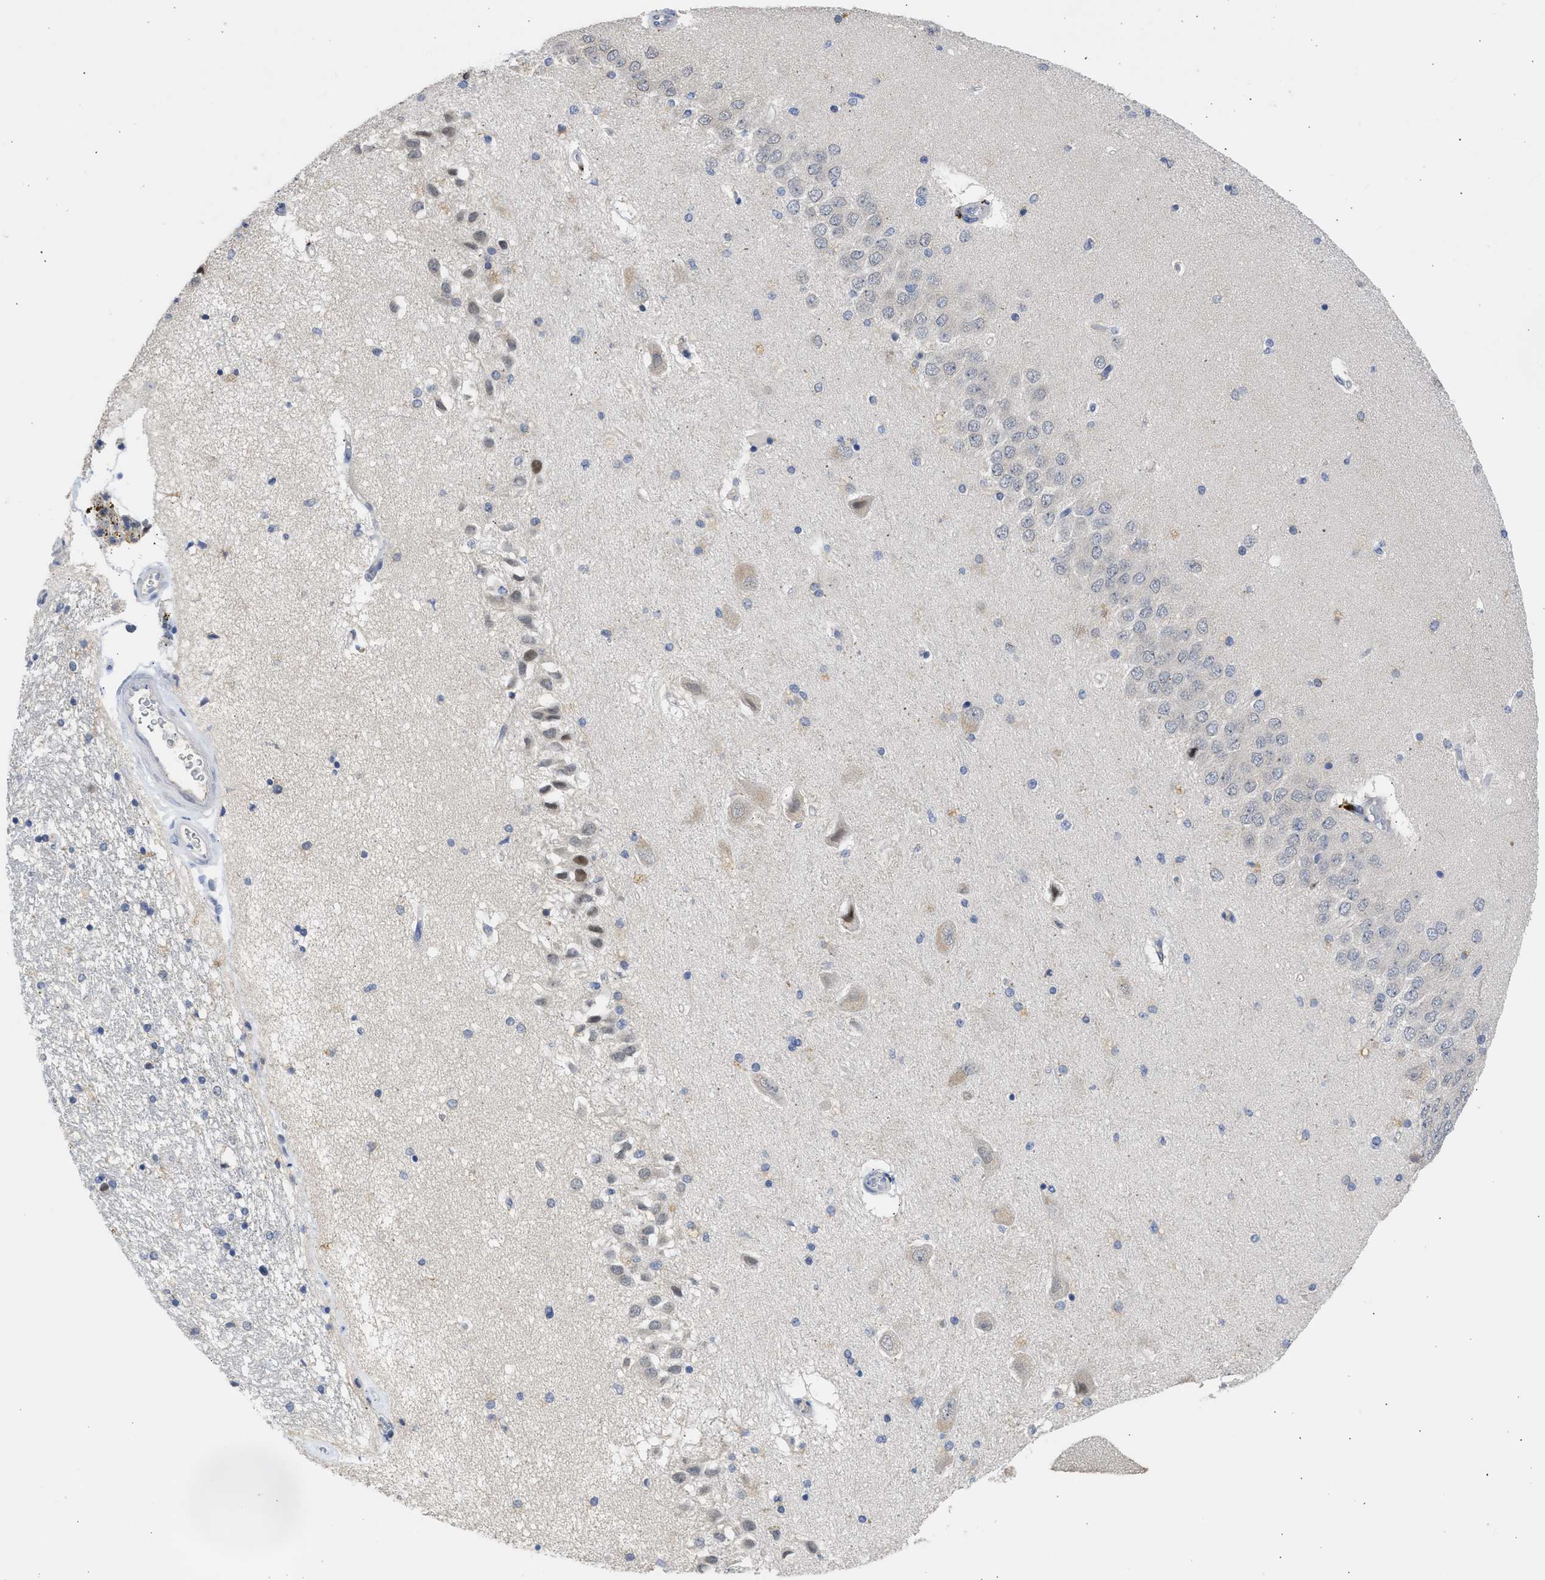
{"staining": {"intensity": "weak", "quantity": "<25%", "location": "cytoplasmic/membranous"}, "tissue": "hippocampus", "cell_type": "Glial cells", "image_type": "normal", "snomed": [{"axis": "morphology", "description": "Normal tissue, NOS"}, {"axis": "topography", "description": "Hippocampus"}], "caption": "Glial cells show no significant protein expression in unremarkable hippocampus. (Stains: DAB (3,3'-diaminobenzidine) immunohistochemistry (IHC) with hematoxylin counter stain, Microscopy: brightfield microscopy at high magnification).", "gene": "TMED1", "patient": {"sex": "female", "age": 54}}